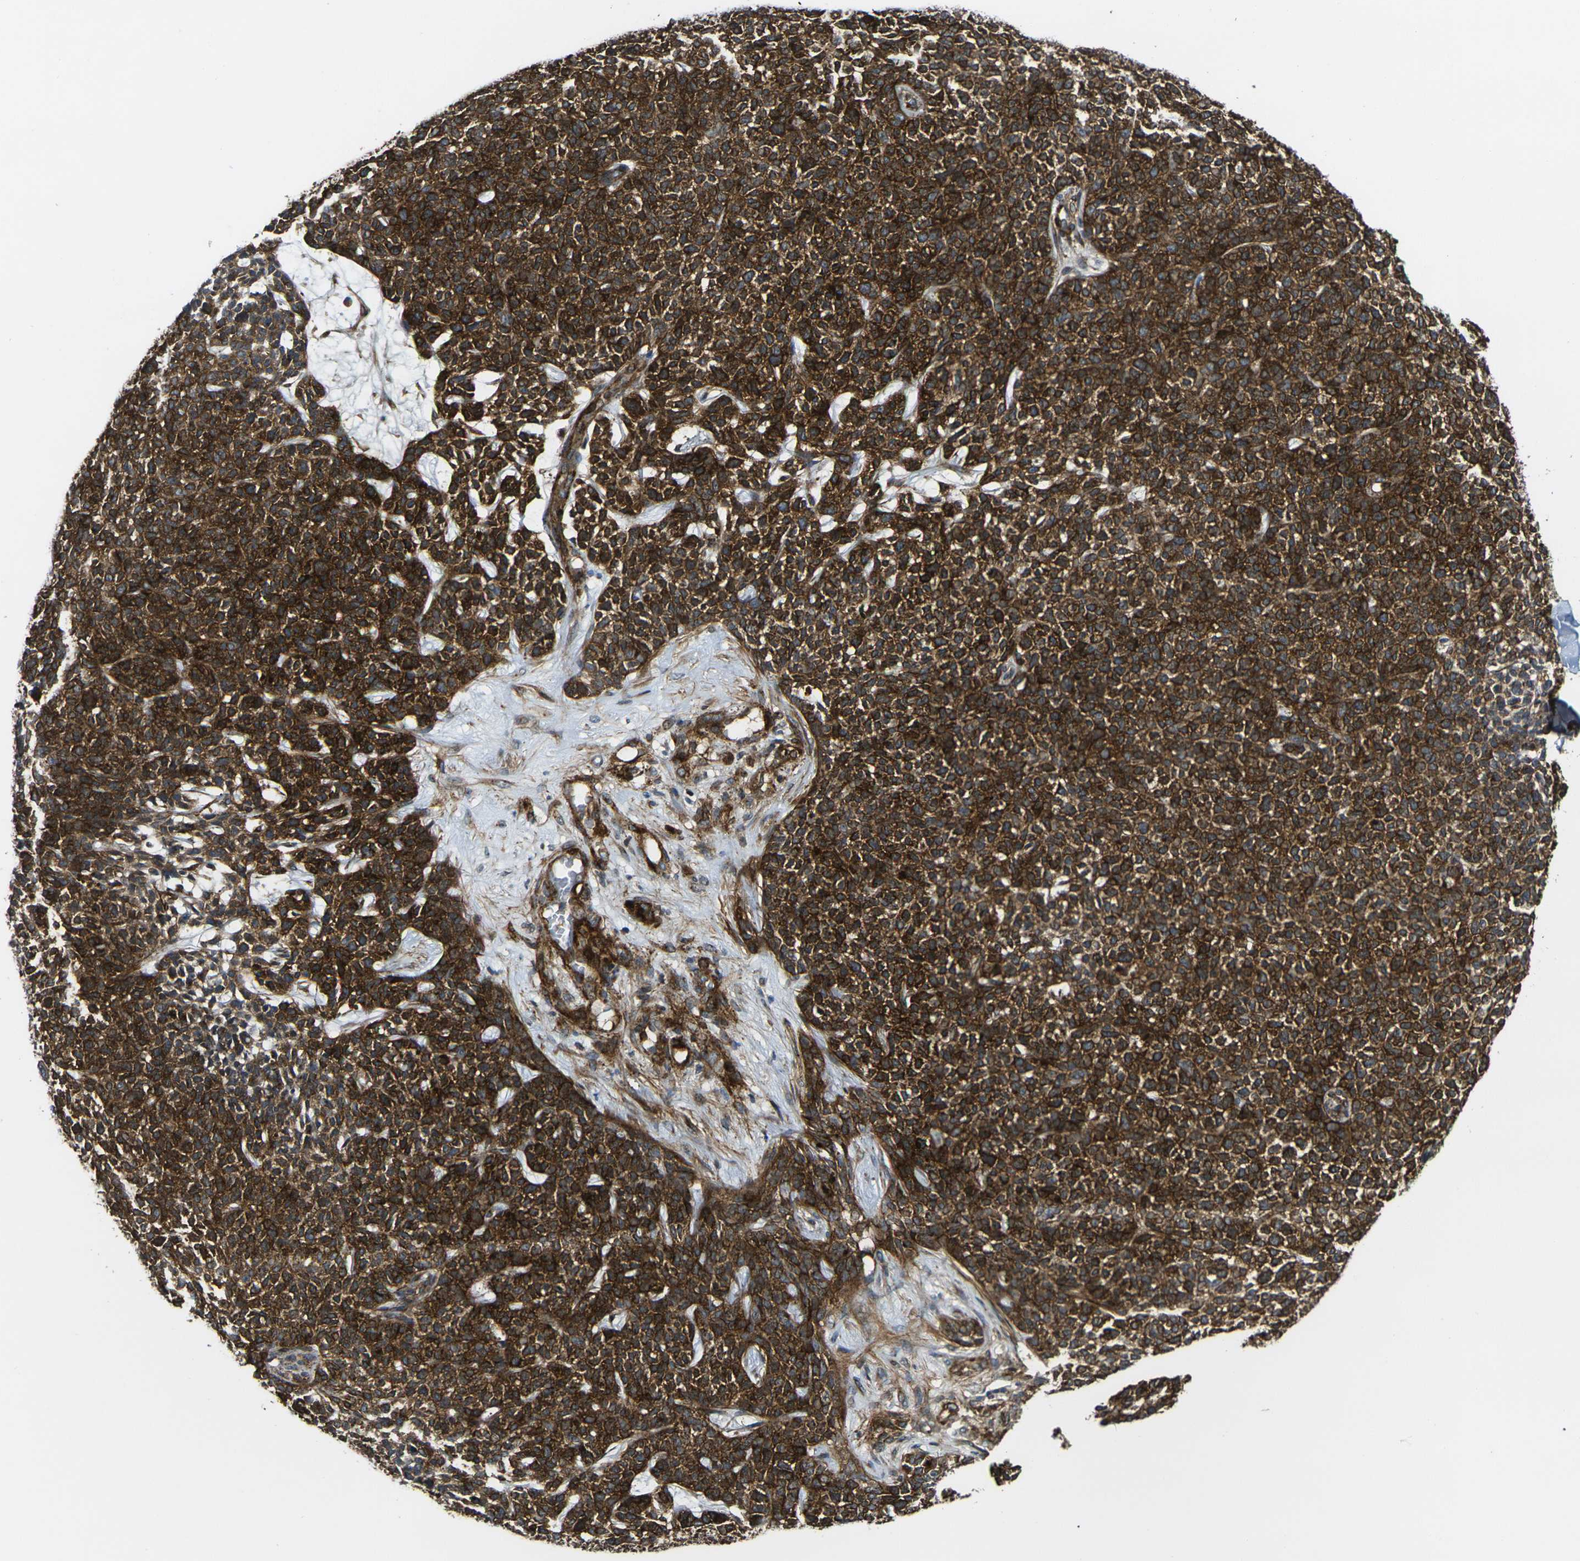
{"staining": {"intensity": "strong", "quantity": ">75%", "location": "cytoplasmic/membranous"}, "tissue": "skin cancer", "cell_type": "Tumor cells", "image_type": "cancer", "snomed": [{"axis": "morphology", "description": "Basal cell carcinoma"}, {"axis": "topography", "description": "Skin"}], "caption": "Immunohistochemistry photomicrograph of neoplastic tissue: human skin basal cell carcinoma stained using immunohistochemistry reveals high levels of strong protein expression localized specifically in the cytoplasmic/membranous of tumor cells, appearing as a cytoplasmic/membranous brown color.", "gene": "ECE1", "patient": {"sex": "female", "age": 84}}